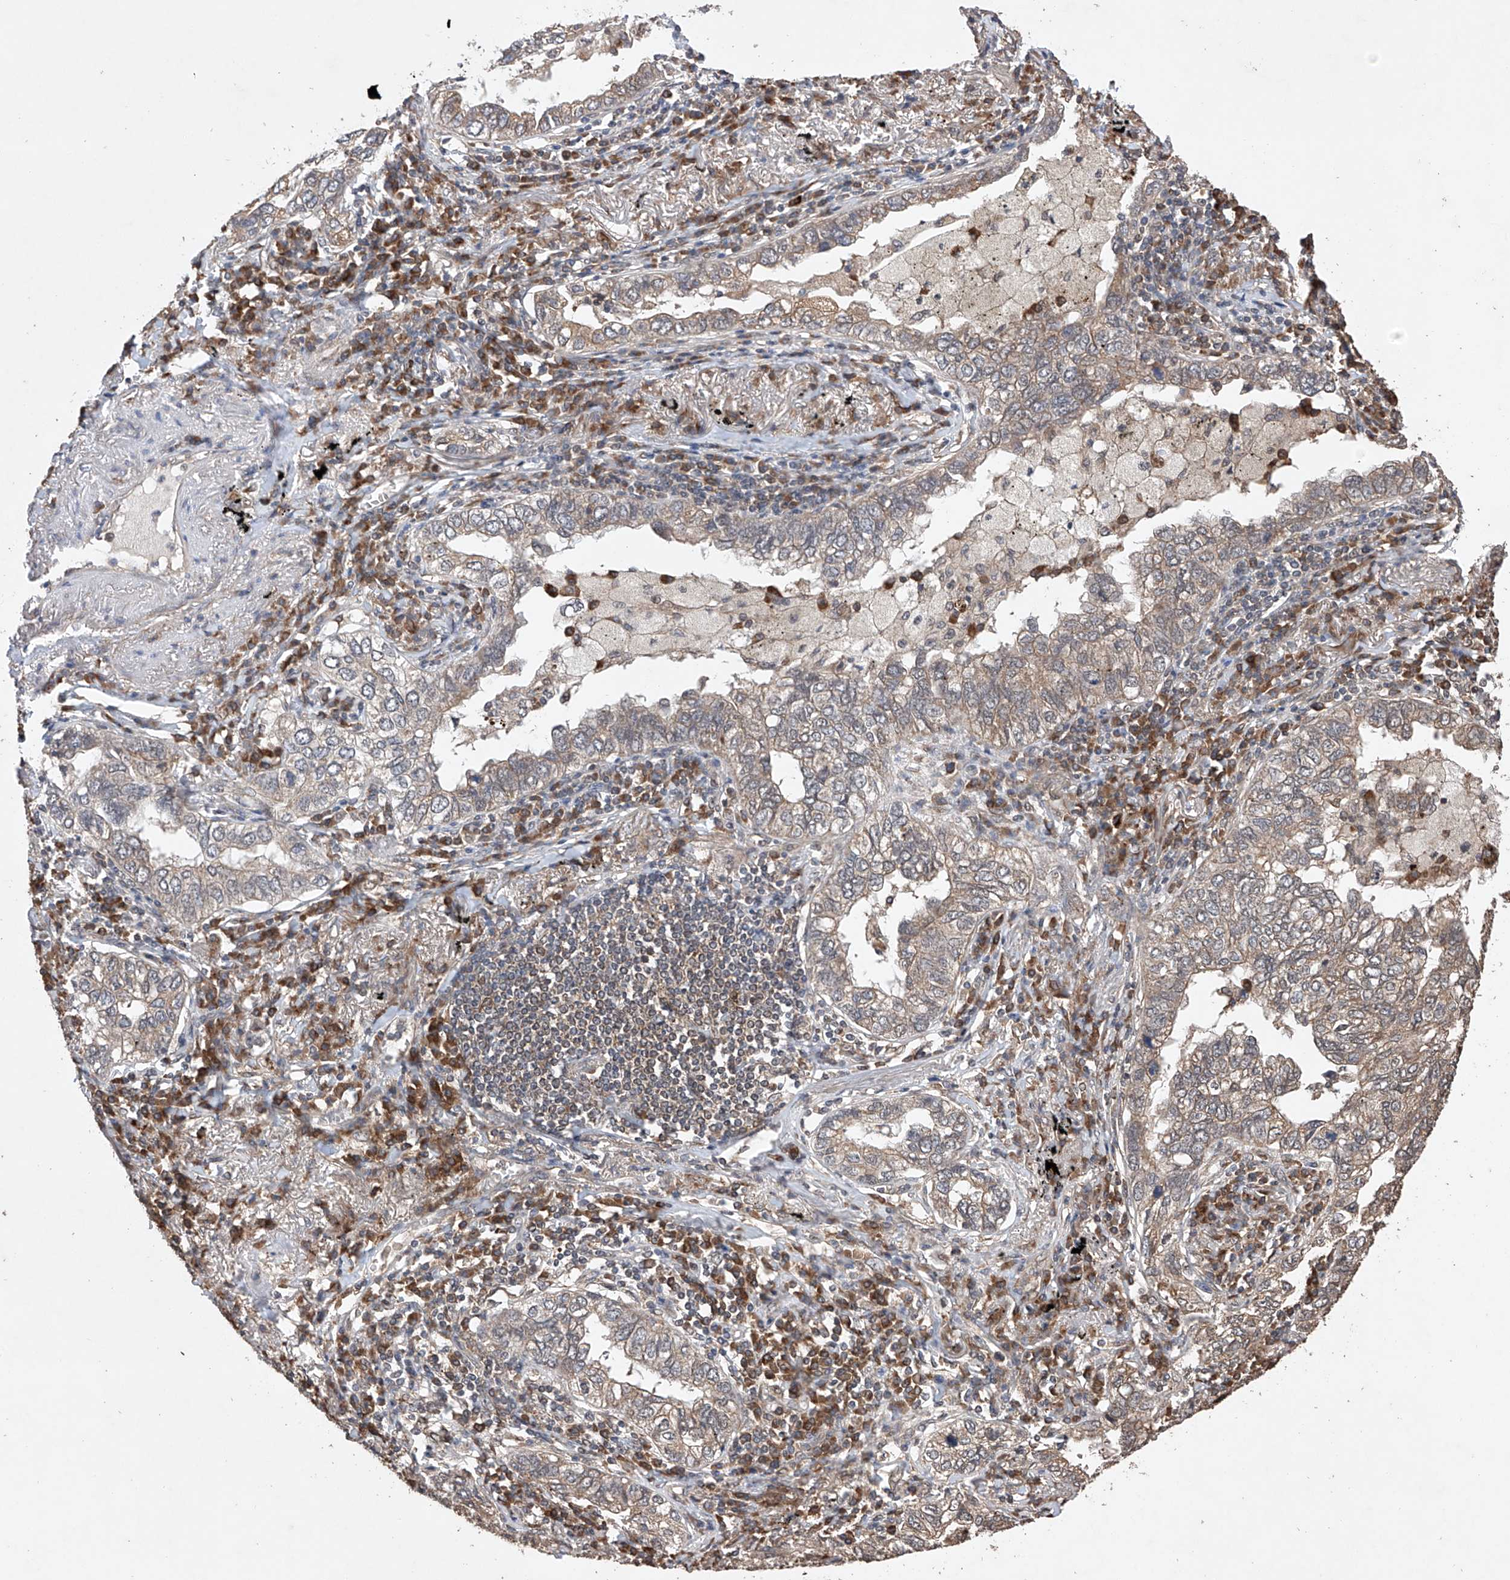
{"staining": {"intensity": "weak", "quantity": ">75%", "location": "cytoplasmic/membranous"}, "tissue": "lung cancer", "cell_type": "Tumor cells", "image_type": "cancer", "snomed": [{"axis": "morphology", "description": "Adenocarcinoma, NOS"}, {"axis": "topography", "description": "Lung"}], "caption": "Protein staining displays weak cytoplasmic/membranous staining in about >75% of tumor cells in adenocarcinoma (lung). (DAB = brown stain, brightfield microscopy at high magnification).", "gene": "LURAP1", "patient": {"sex": "male", "age": 65}}